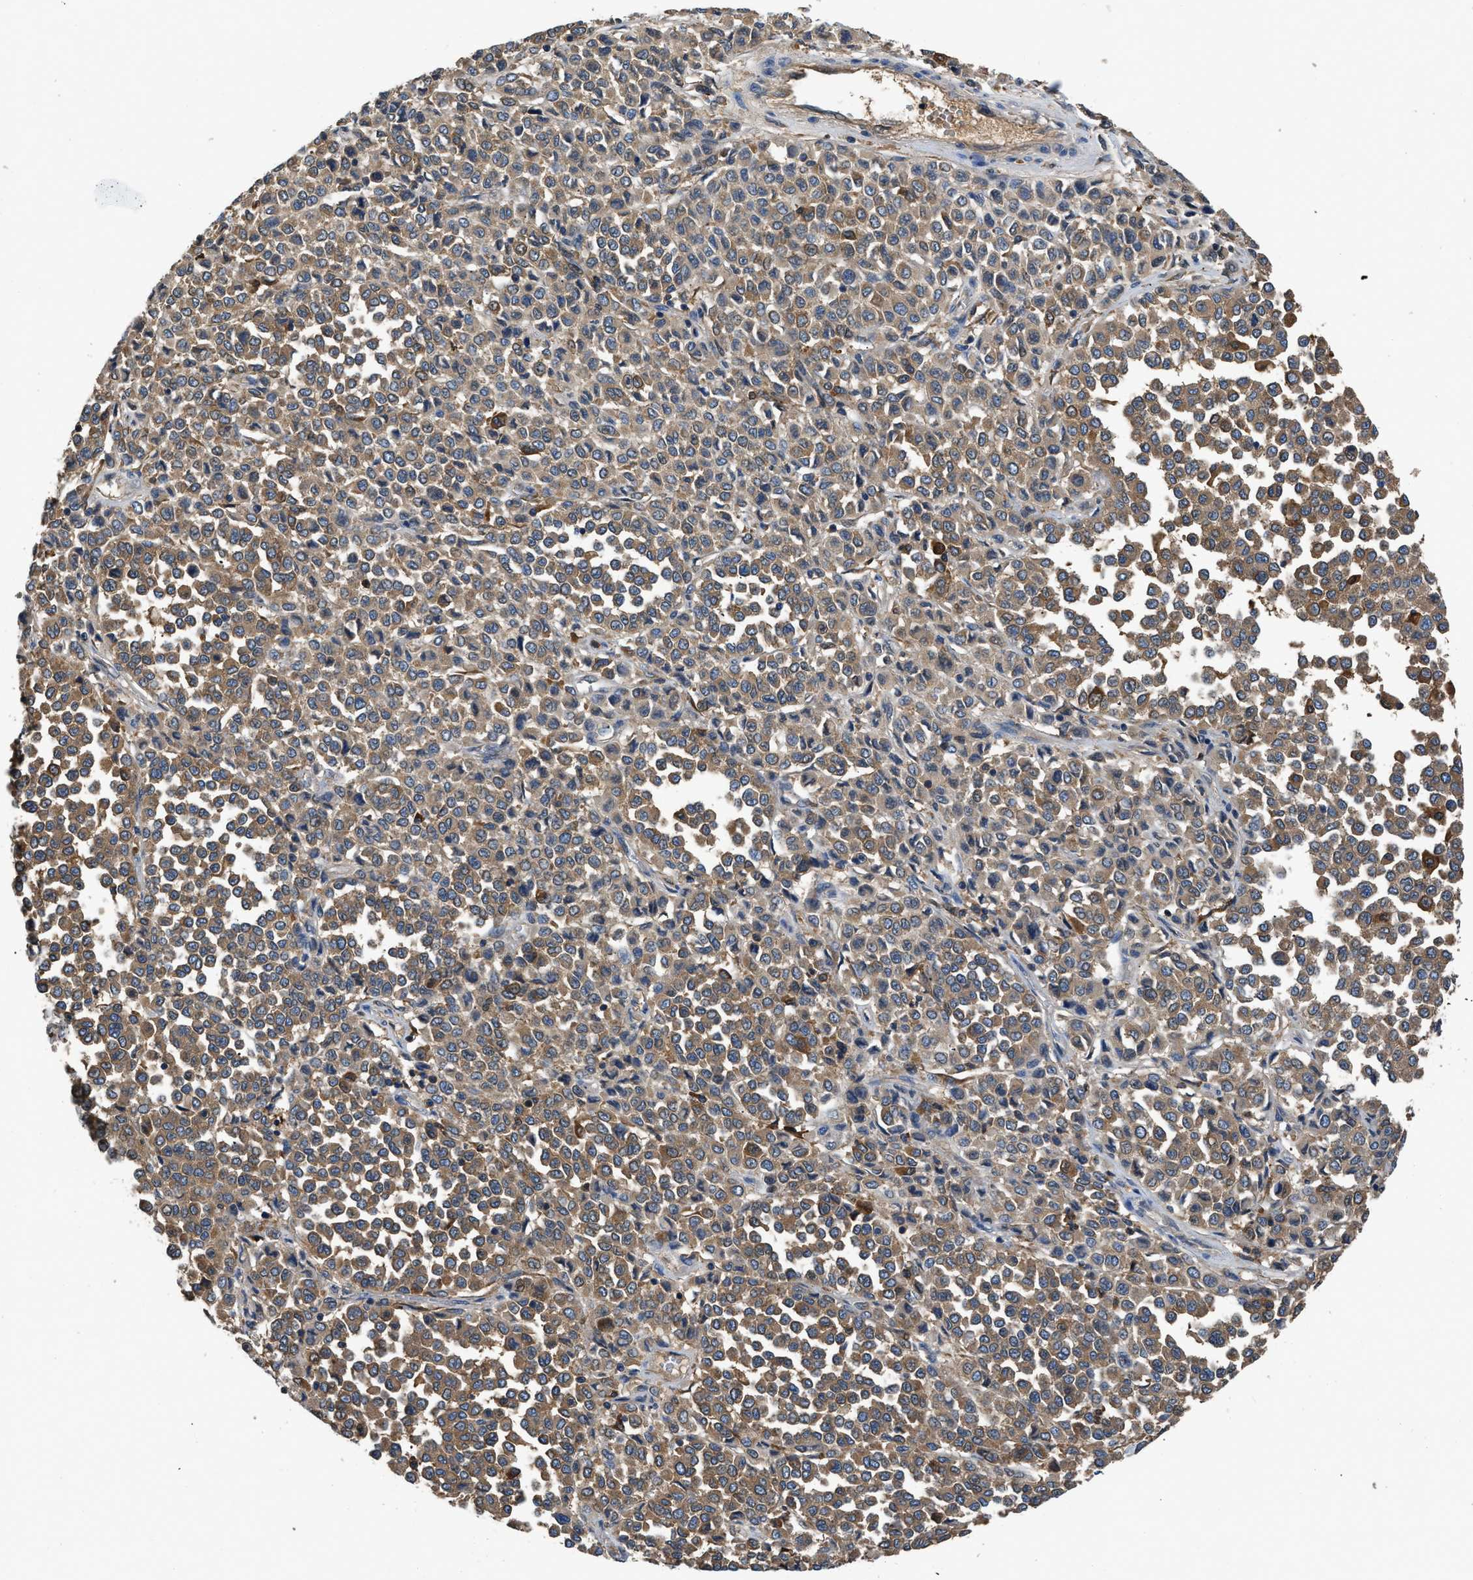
{"staining": {"intensity": "moderate", "quantity": ">75%", "location": "cytoplasmic/membranous"}, "tissue": "melanoma", "cell_type": "Tumor cells", "image_type": "cancer", "snomed": [{"axis": "morphology", "description": "Malignant melanoma, Metastatic site"}, {"axis": "topography", "description": "Pancreas"}], "caption": "Approximately >75% of tumor cells in human melanoma reveal moderate cytoplasmic/membranous protein staining as visualized by brown immunohistochemical staining.", "gene": "PKM", "patient": {"sex": "female", "age": 30}}